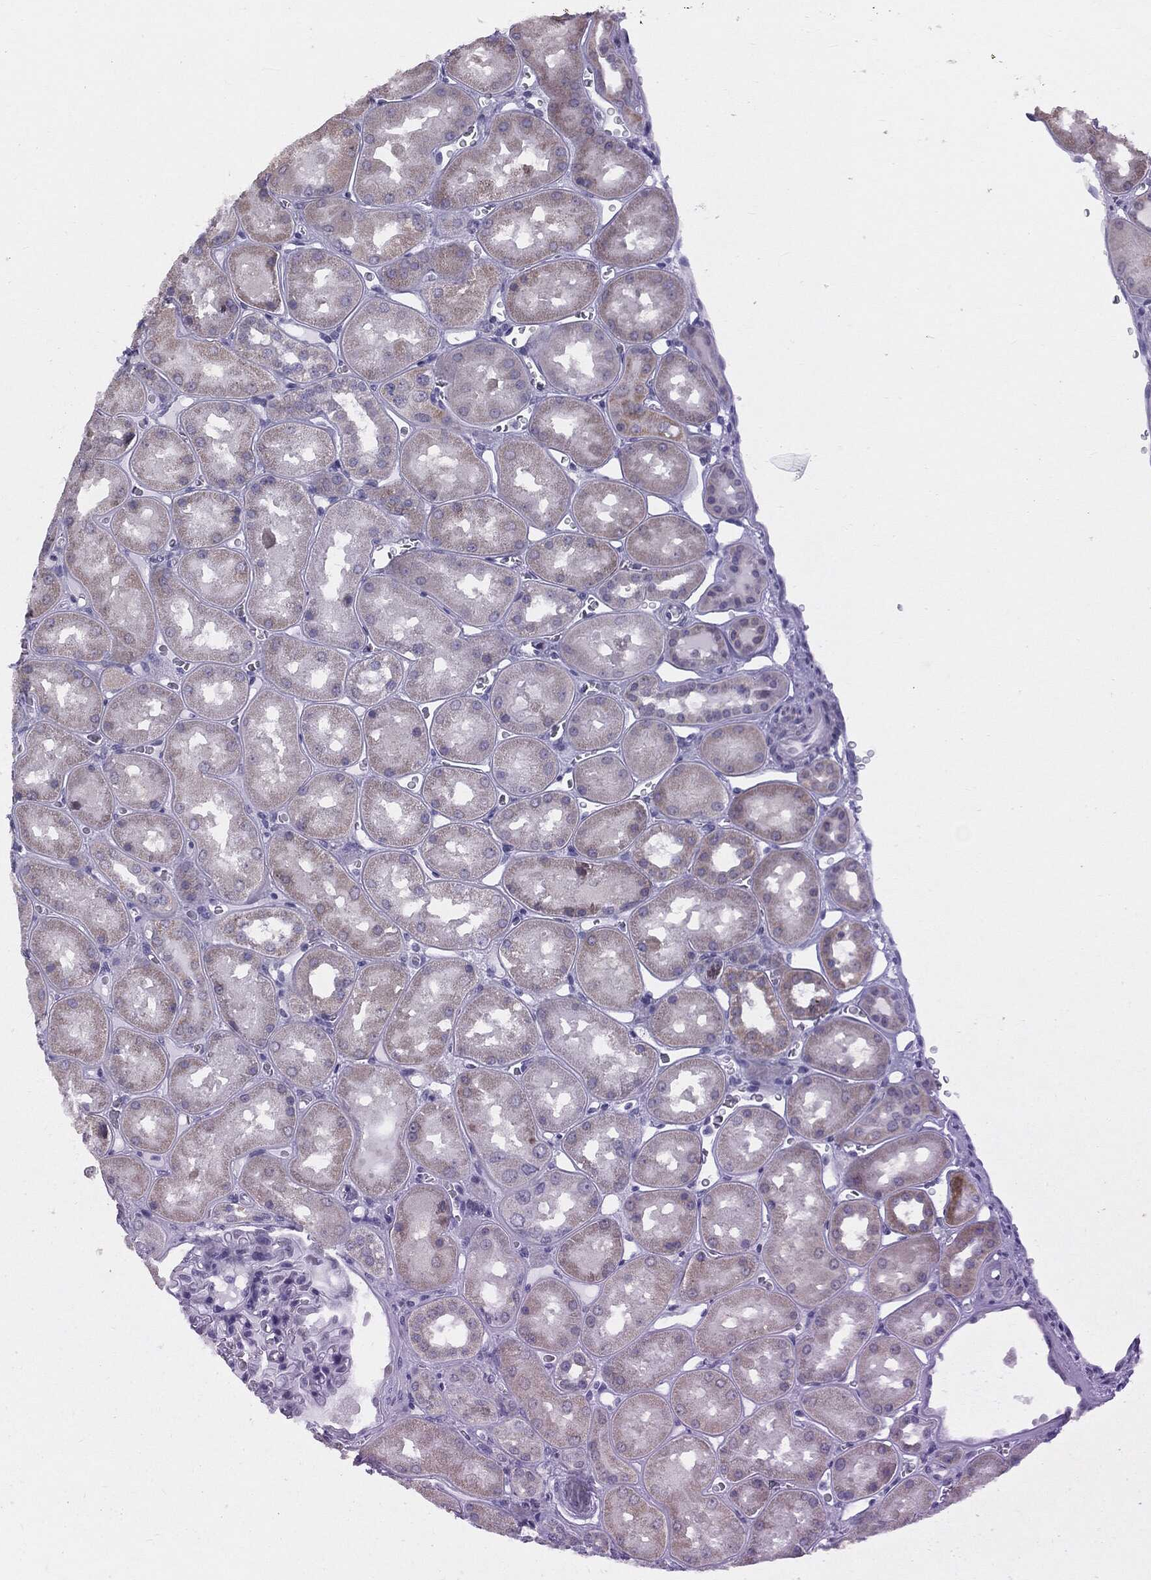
{"staining": {"intensity": "negative", "quantity": "none", "location": "none"}, "tissue": "kidney", "cell_type": "Cells in glomeruli", "image_type": "normal", "snomed": [{"axis": "morphology", "description": "Normal tissue, NOS"}, {"axis": "topography", "description": "Kidney"}], "caption": "IHC of normal kidney shows no staining in cells in glomeruli.", "gene": "DMKN", "patient": {"sex": "male", "age": 73}}